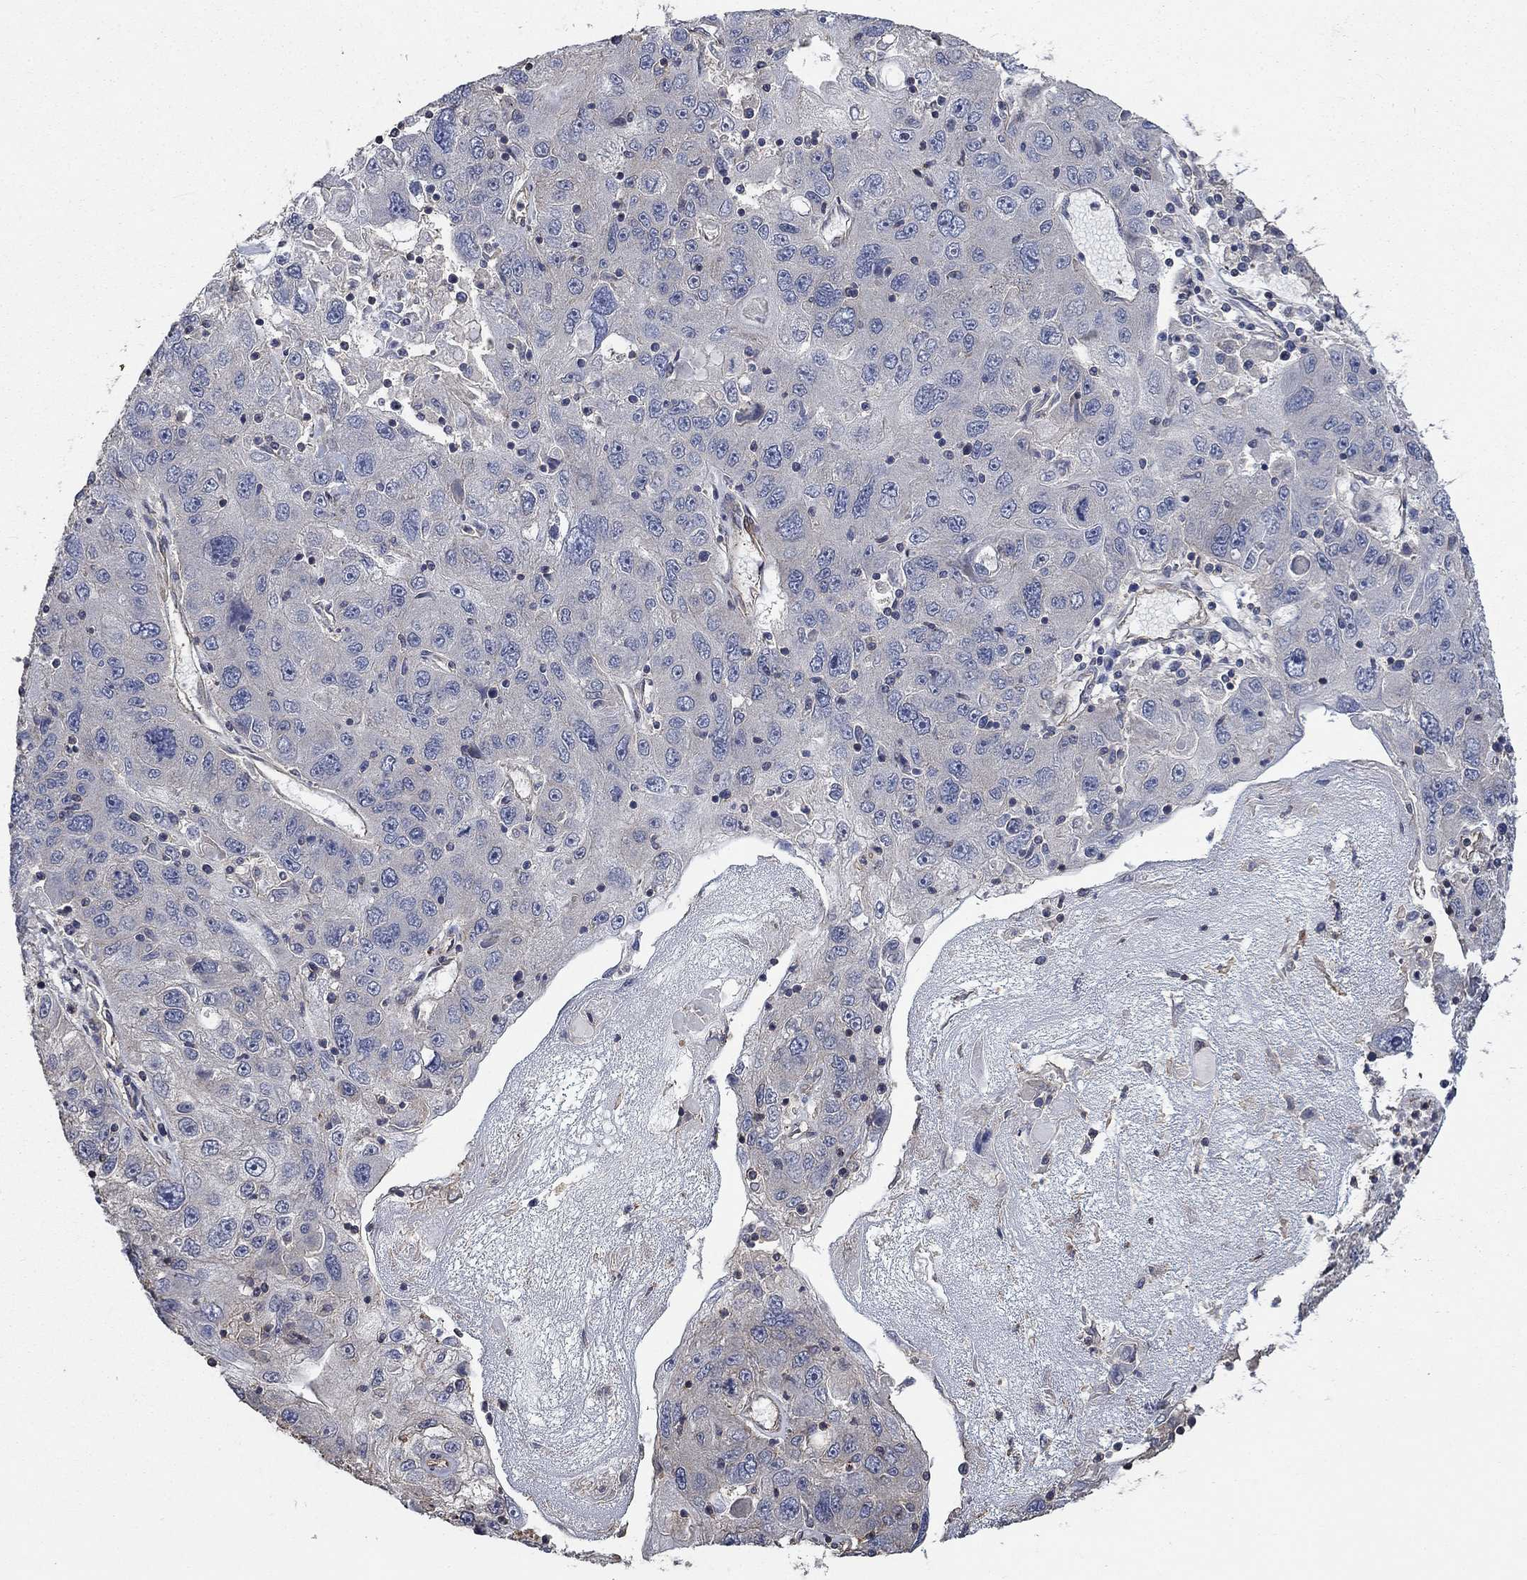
{"staining": {"intensity": "negative", "quantity": "none", "location": "none"}, "tissue": "stomach cancer", "cell_type": "Tumor cells", "image_type": "cancer", "snomed": [{"axis": "morphology", "description": "Adenocarcinoma, NOS"}, {"axis": "topography", "description": "Stomach"}], "caption": "Tumor cells show no significant protein positivity in adenocarcinoma (stomach).", "gene": "PDE3A", "patient": {"sex": "male", "age": 56}}